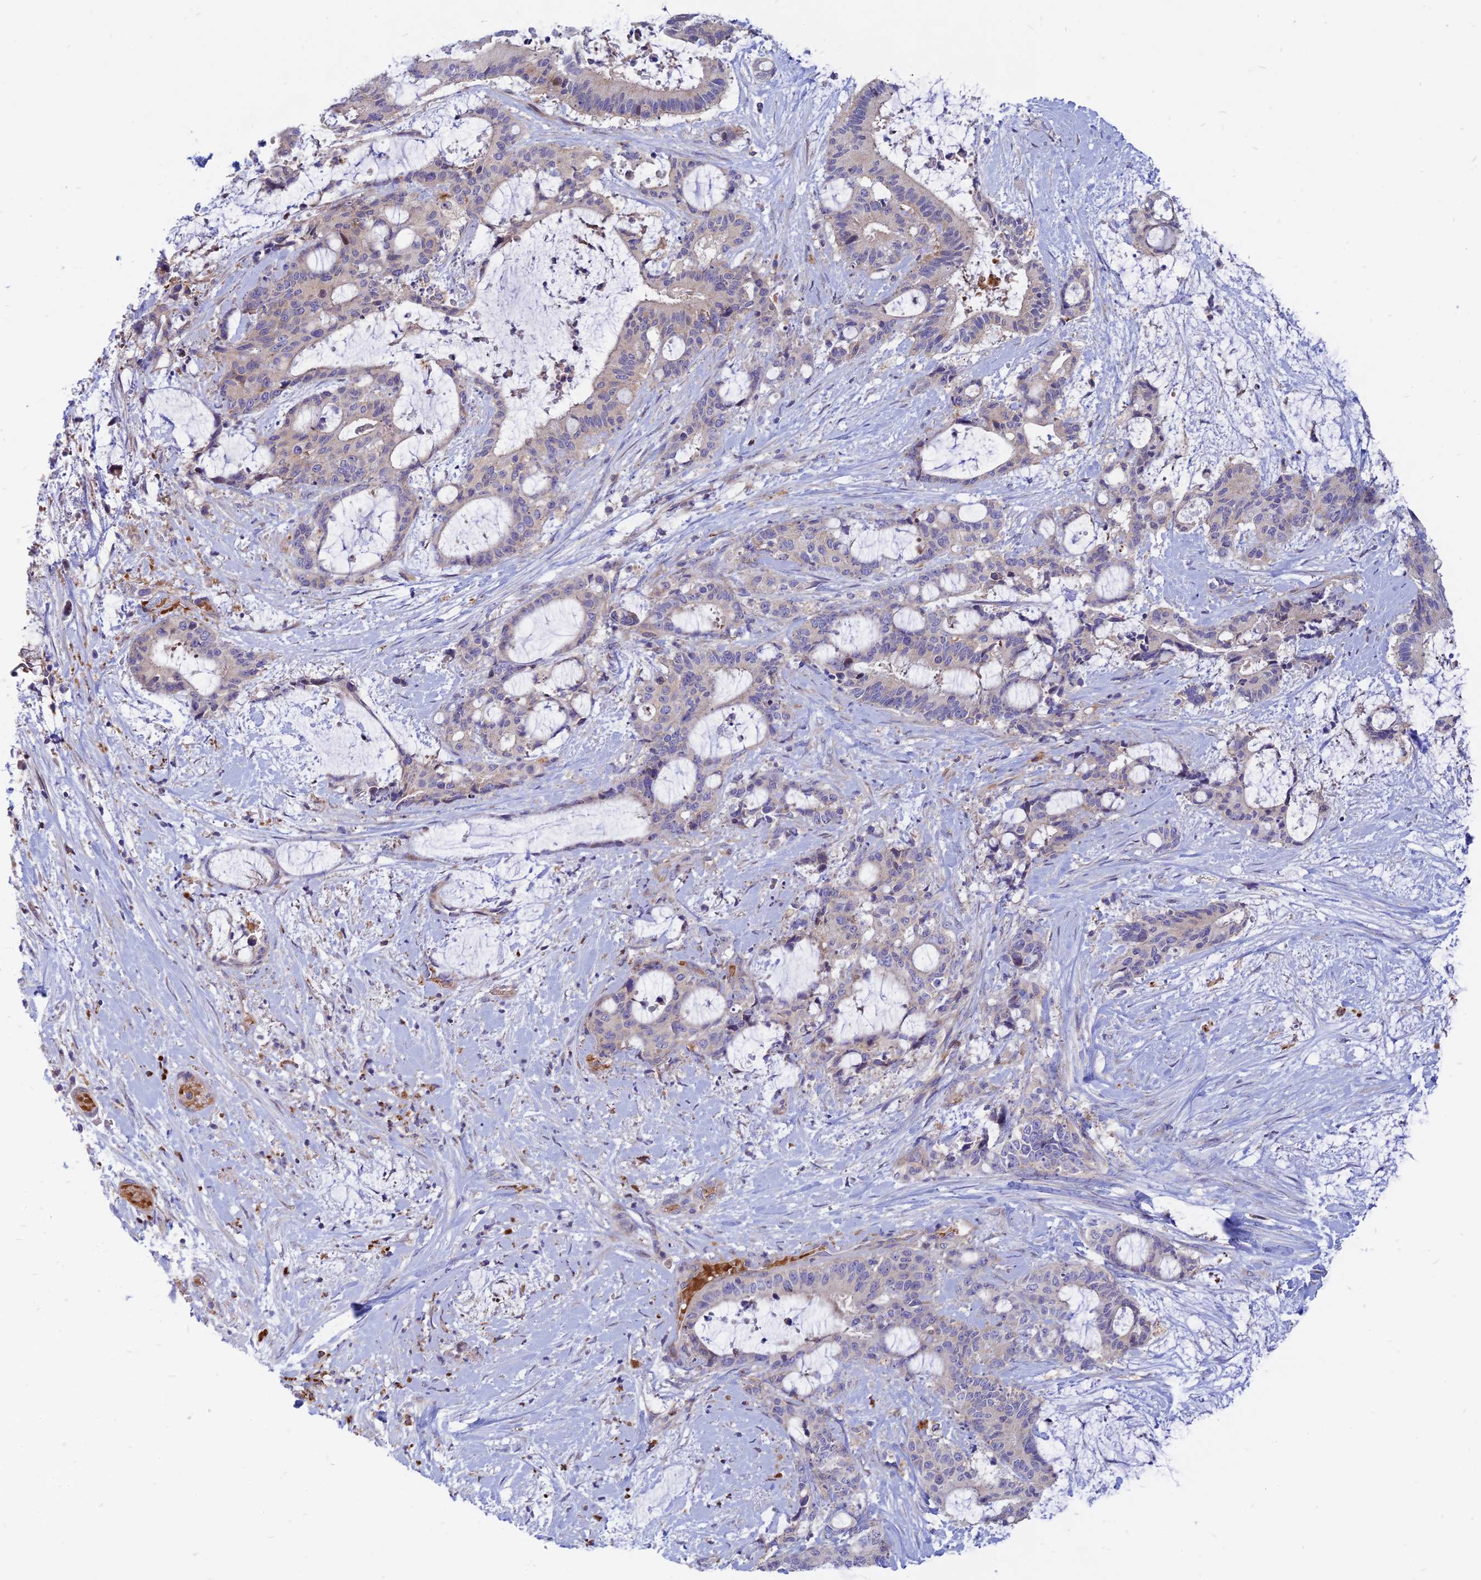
{"staining": {"intensity": "negative", "quantity": "none", "location": "none"}, "tissue": "liver cancer", "cell_type": "Tumor cells", "image_type": "cancer", "snomed": [{"axis": "morphology", "description": "Normal tissue, NOS"}, {"axis": "morphology", "description": "Cholangiocarcinoma"}, {"axis": "topography", "description": "Liver"}, {"axis": "topography", "description": "Peripheral nerve tissue"}], "caption": "DAB immunohistochemical staining of cholangiocarcinoma (liver) demonstrates no significant staining in tumor cells.", "gene": "PHKA2", "patient": {"sex": "female", "age": 73}}